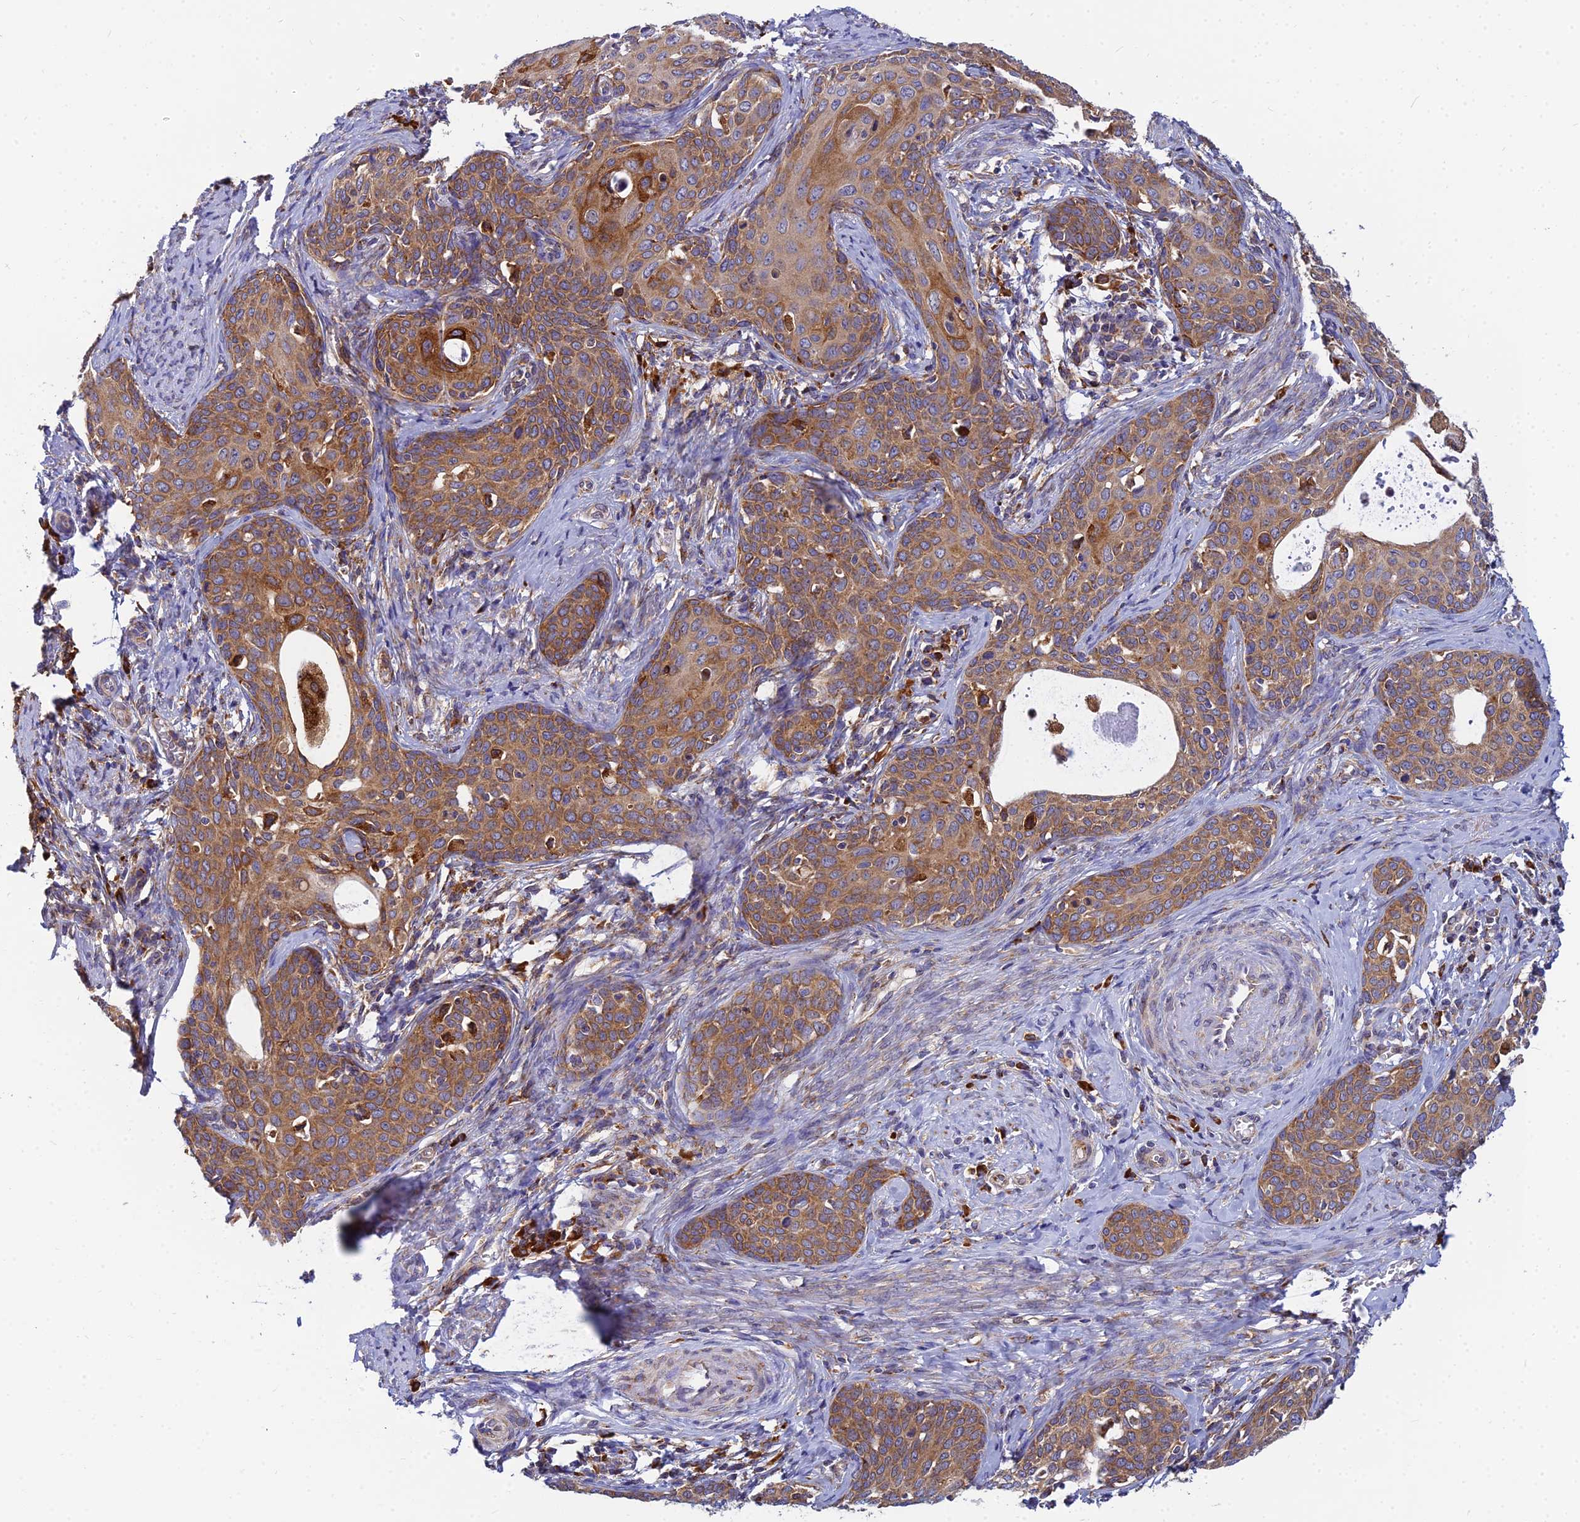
{"staining": {"intensity": "moderate", "quantity": ">75%", "location": "cytoplasmic/membranous"}, "tissue": "cervical cancer", "cell_type": "Tumor cells", "image_type": "cancer", "snomed": [{"axis": "morphology", "description": "Squamous cell carcinoma, NOS"}, {"axis": "topography", "description": "Cervix"}], "caption": "A medium amount of moderate cytoplasmic/membranous staining is appreciated in approximately >75% of tumor cells in cervical cancer (squamous cell carcinoma) tissue.", "gene": "CCT6B", "patient": {"sex": "female", "age": 52}}